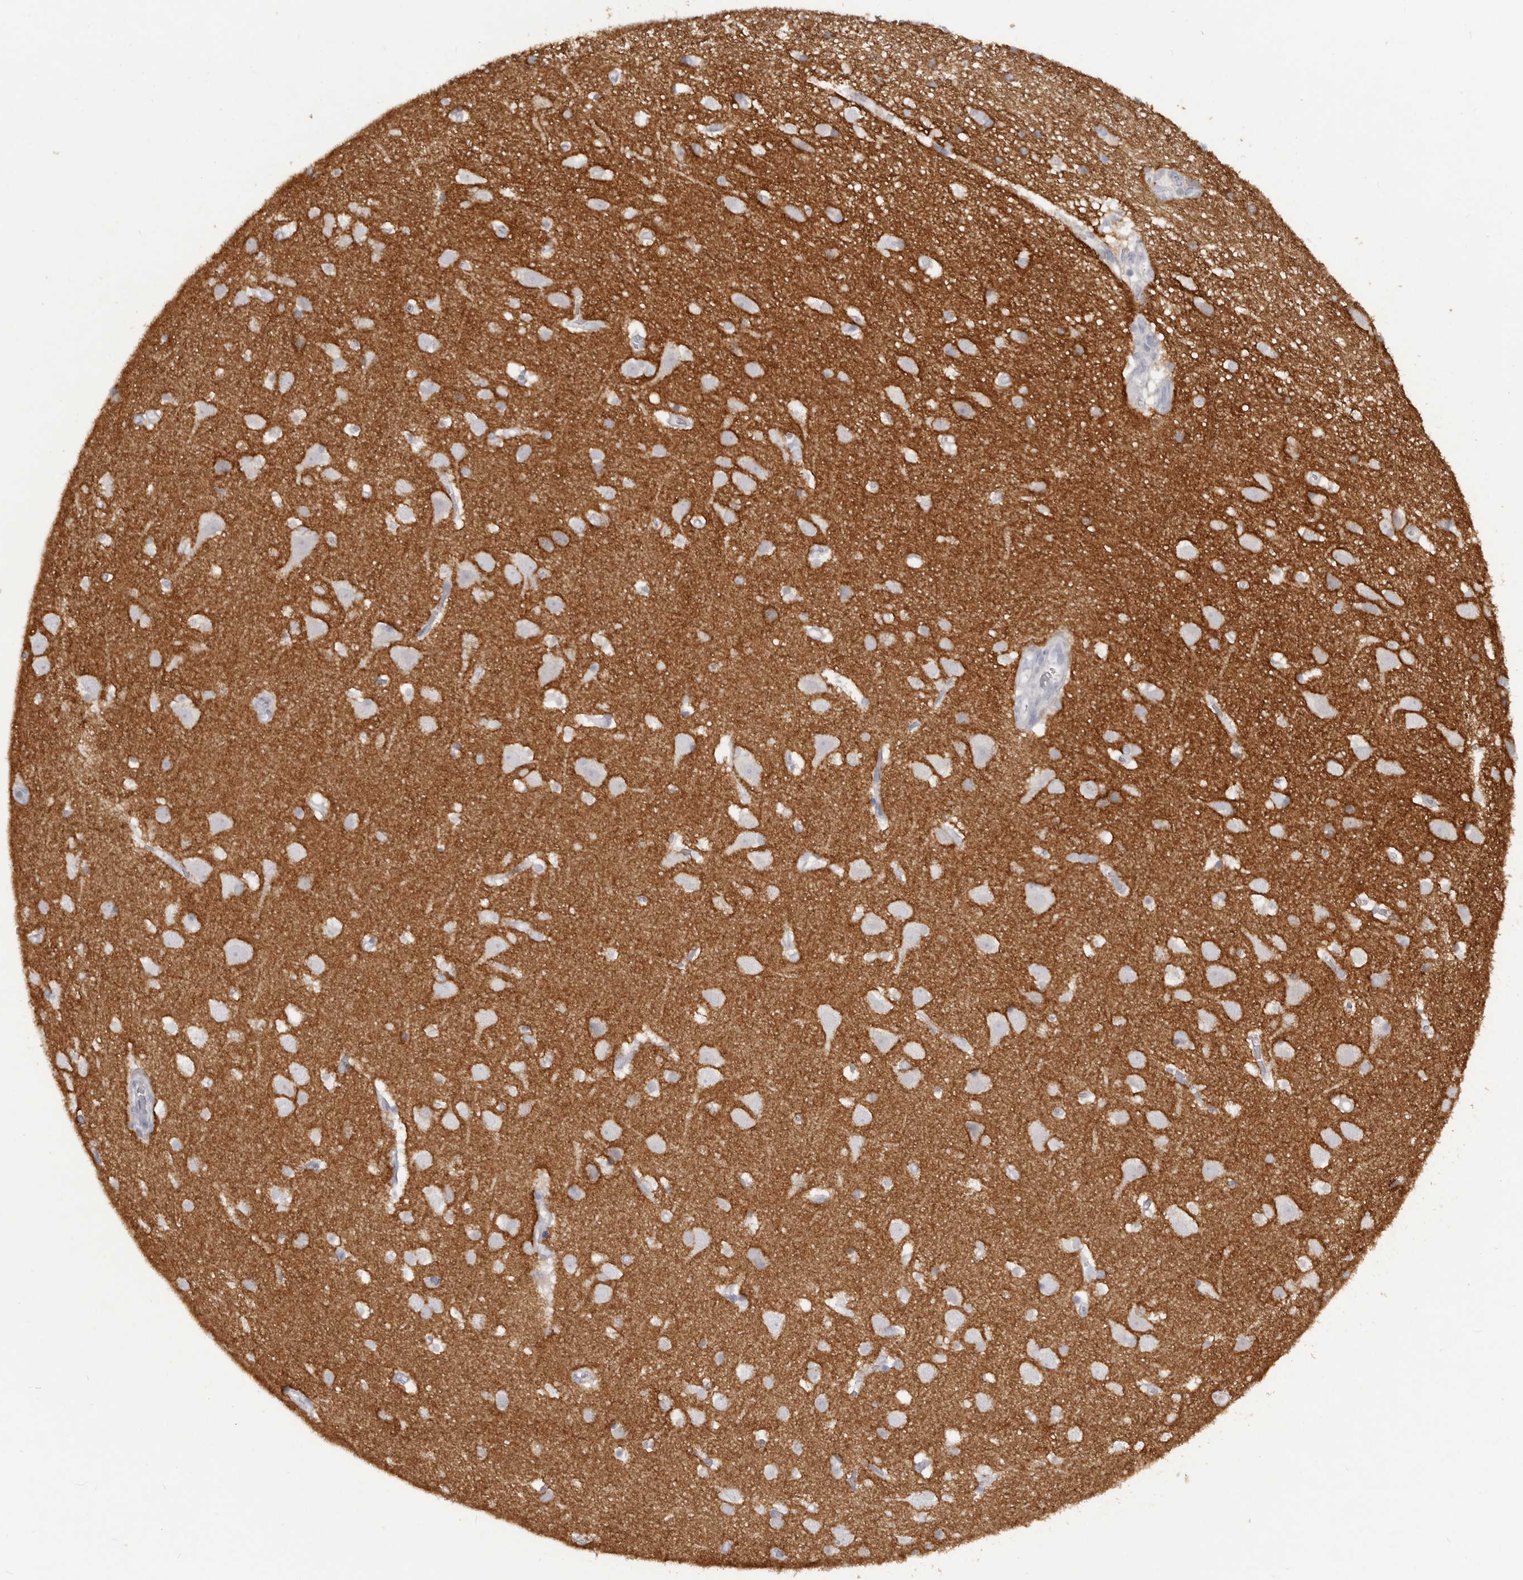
{"staining": {"intensity": "negative", "quantity": "none", "location": "none"}, "tissue": "cerebral cortex", "cell_type": "Endothelial cells", "image_type": "normal", "snomed": [{"axis": "morphology", "description": "Normal tissue, NOS"}, {"axis": "topography", "description": "Cerebral cortex"}], "caption": "Immunohistochemical staining of unremarkable human cerebral cortex shows no significant positivity in endothelial cells. (Immunohistochemistry, brightfield microscopy, high magnification).", "gene": "TNR", "patient": {"sex": "male", "age": 54}}